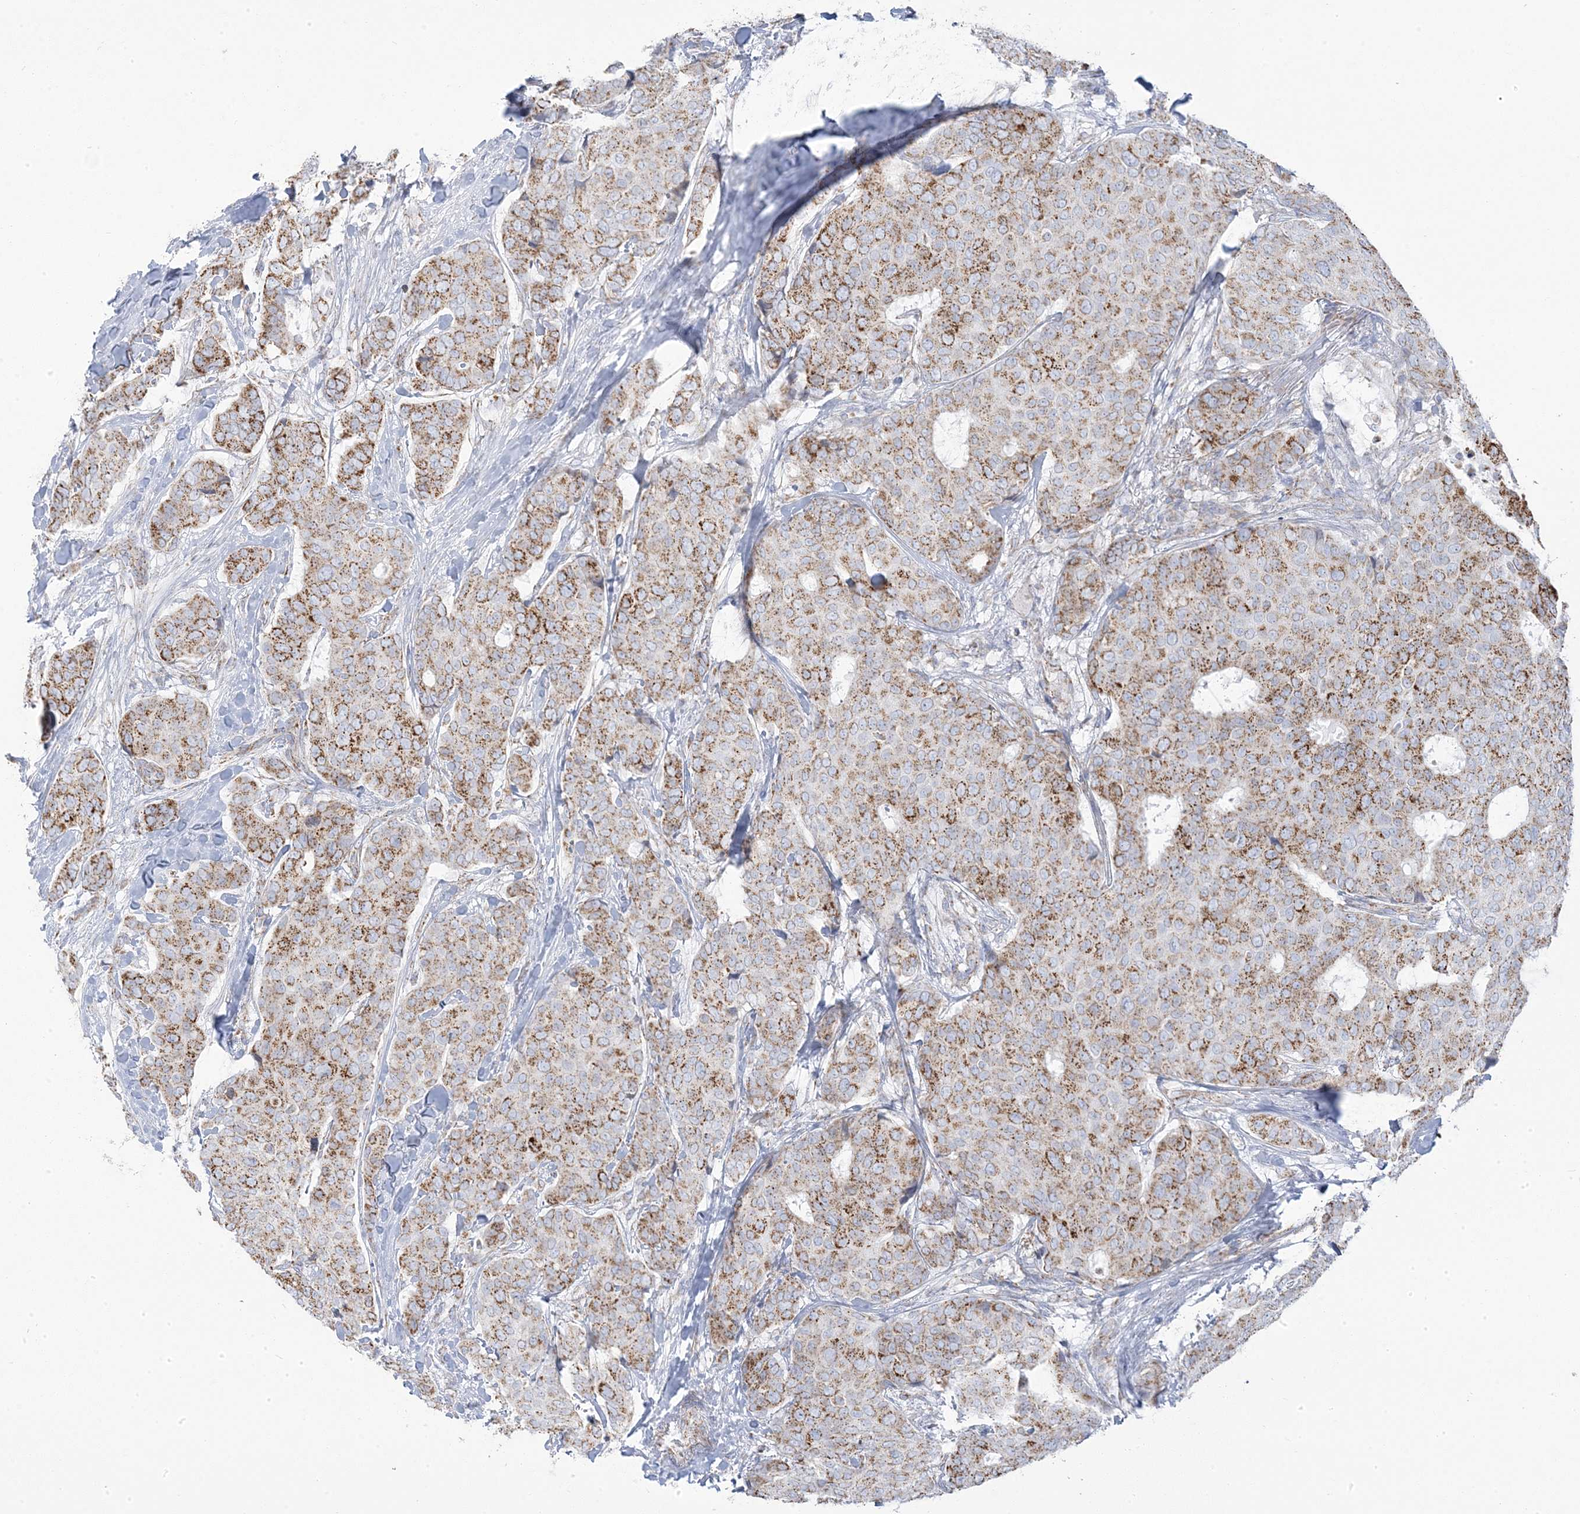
{"staining": {"intensity": "moderate", "quantity": "25%-75%", "location": "cytoplasmic/membranous"}, "tissue": "breast cancer", "cell_type": "Tumor cells", "image_type": "cancer", "snomed": [{"axis": "morphology", "description": "Duct carcinoma"}, {"axis": "topography", "description": "Breast"}], "caption": "Immunohistochemical staining of human breast cancer (infiltrating ductal carcinoma) exhibits medium levels of moderate cytoplasmic/membranous protein expression in about 25%-75% of tumor cells.", "gene": "PCCB", "patient": {"sex": "female", "age": 75}}